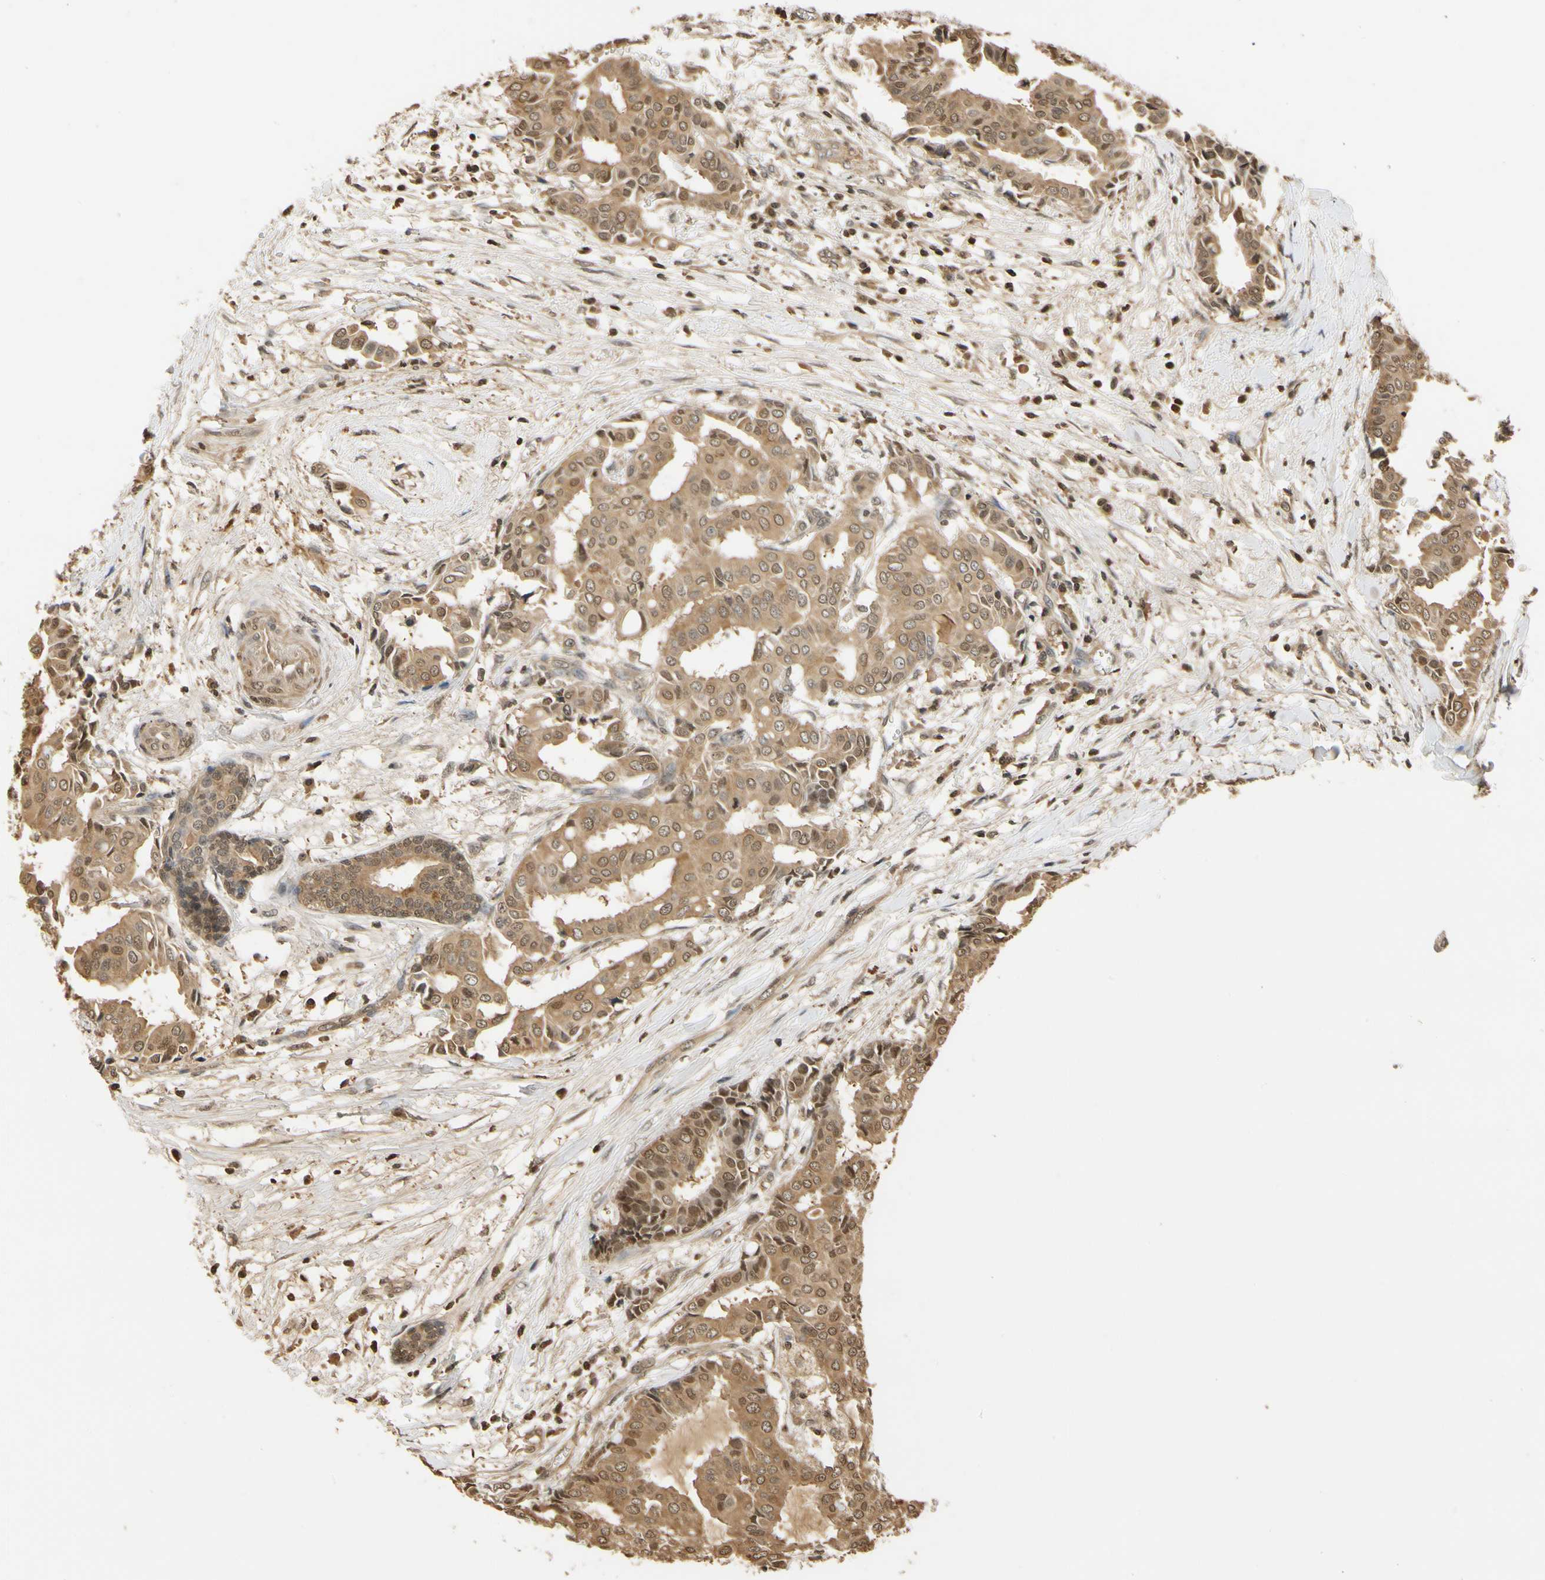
{"staining": {"intensity": "moderate", "quantity": ">75%", "location": "cytoplasmic/membranous,nuclear"}, "tissue": "head and neck cancer", "cell_type": "Tumor cells", "image_type": "cancer", "snomed": [{"axis": "morphology", "description": "Adenocarcinoma, NOS"}, {"axis": "topography", "description": "Salivary gland"}, {"axis": "topography", "description": "Head-Neck"}], "caption": "Brown immunohistochemical staining in human adenocarcinoma (head and neck) displays moderate cytoplasmic/membranous and nuclear expression in approximately >75% of tumor cells.", "gene": "SOD1", "patient": {"sex": "female", "age": 59}}